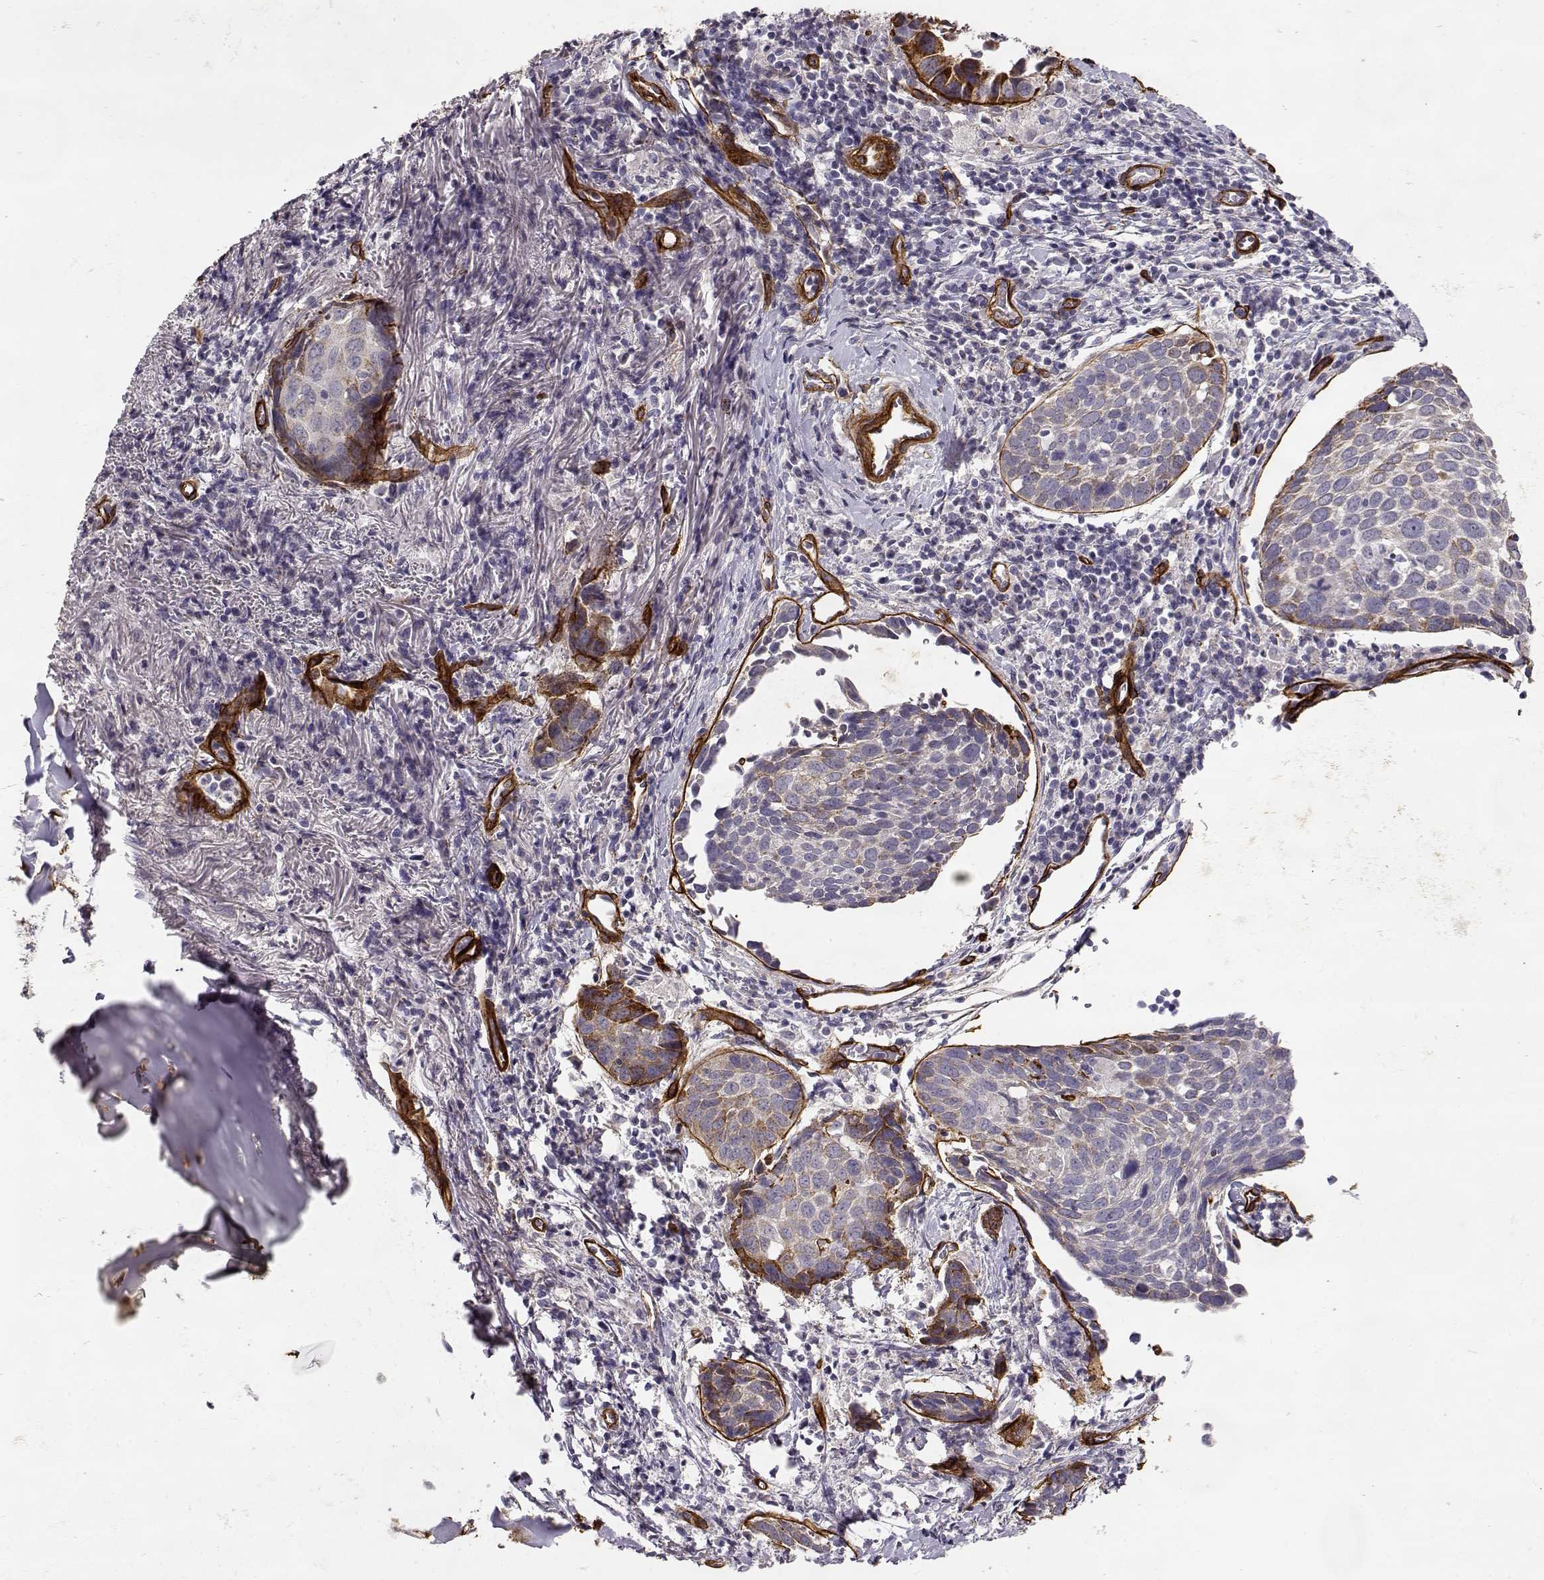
{"staining": {"intensity": "negative", "quantity": "none", "location": "none"}, "tissue": "lung cancer", "cell_type": "Tumor cells", "image_type": "cancer", "snomed": [{"axis": "morphology", "description": "Squamous cell carcinoma, NOS"}, {"axis": "topography", "description": "Lung"}], "caption": "Tumor cells are negative for protein expression in human lung cancer. The staining was performed using DAB (3,3'-diaminobenzidine) to visualize the protein expression in brown, while the nuclei were stained in blue with hematoxylin (Magnification: 20x).", "gene": "LAMC1", "patient": {"sex": "male", "age": 57}}